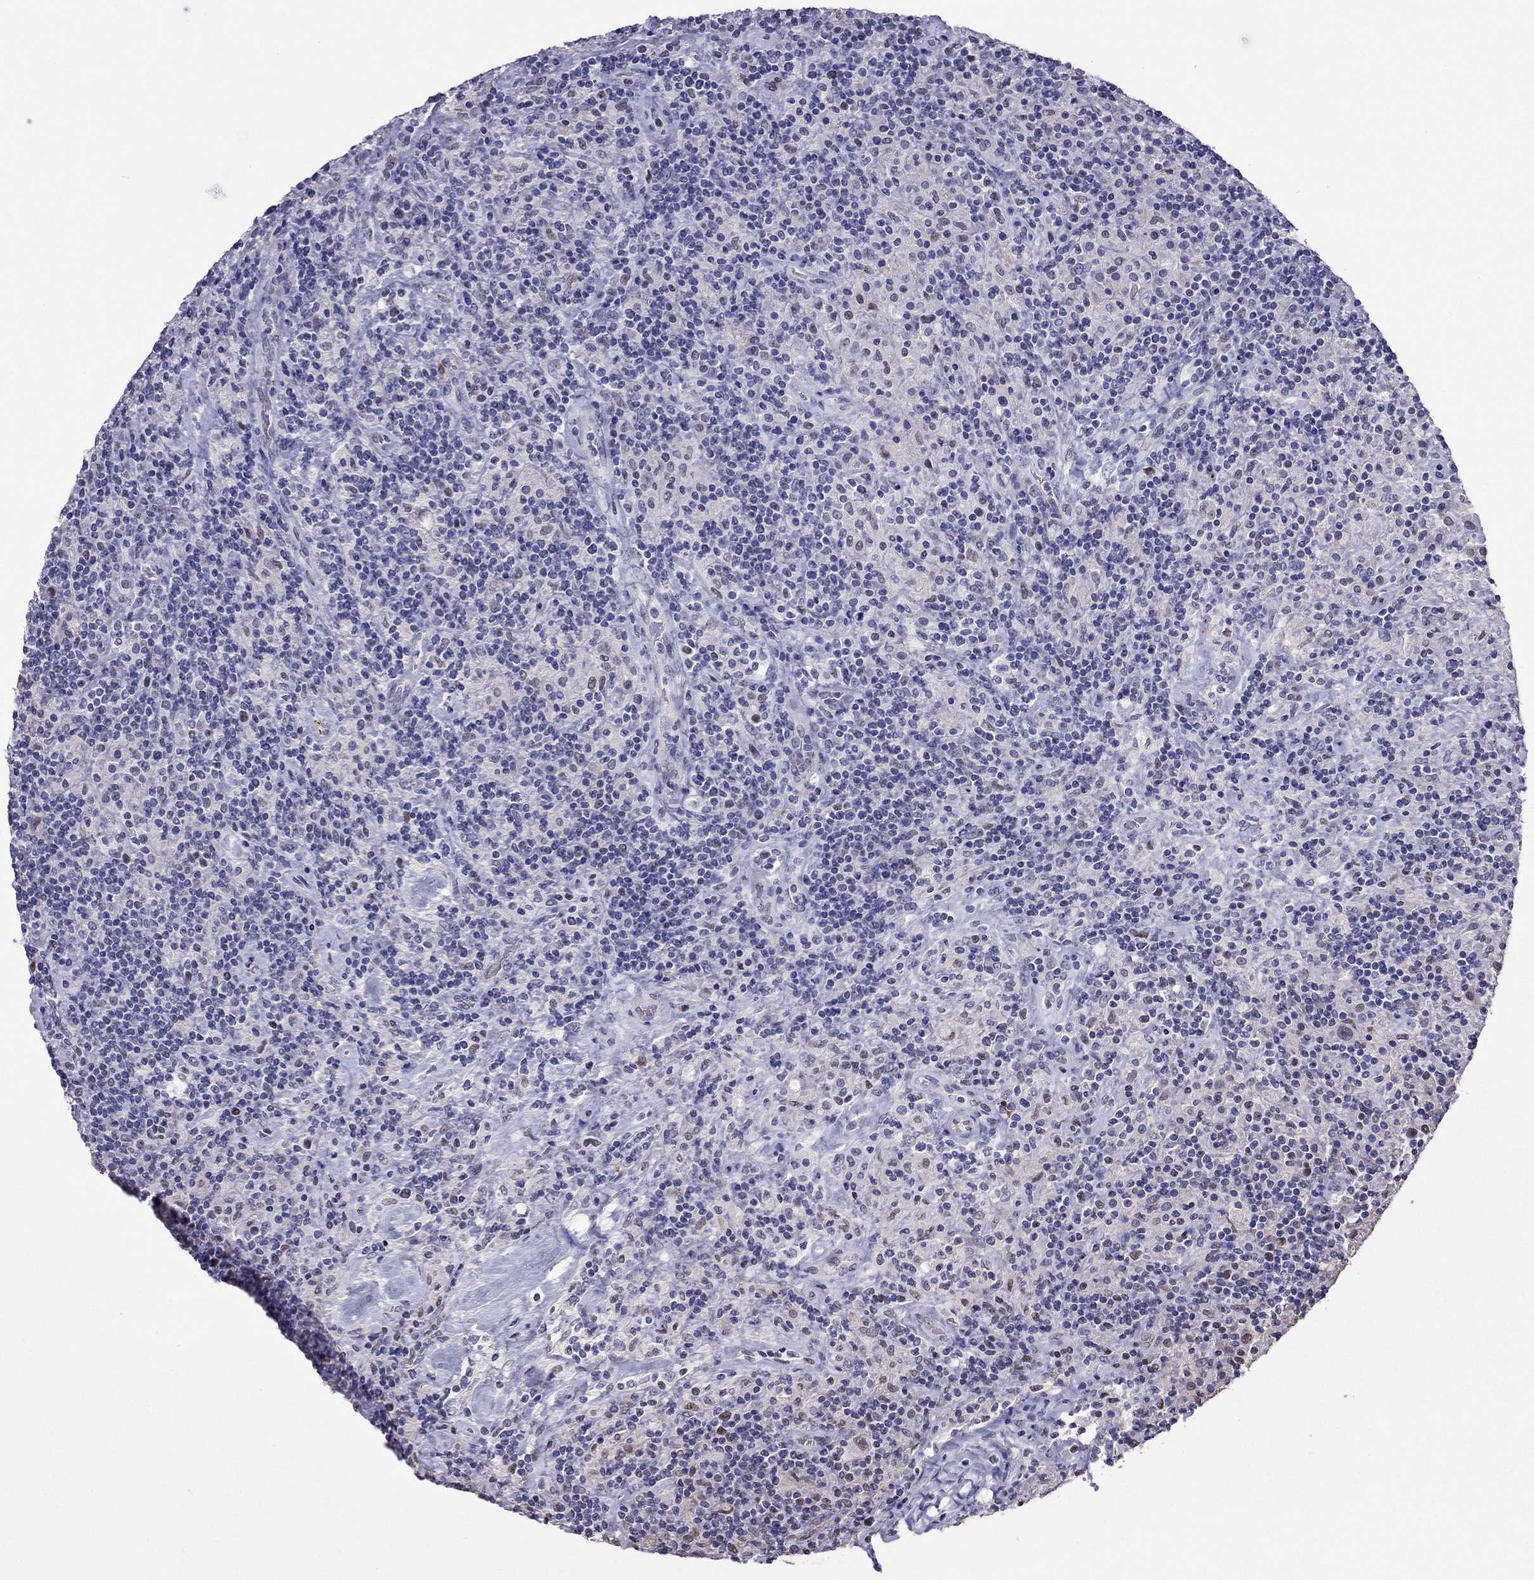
{"staining": {"intensity": "negative", "quantity": "none", "location": "none"}, "tissue": "lymphoma", "cell_type": "Tumor cells", "image_type": "cancer", "snomed": [{"axis": "morphology", "description": "Hodgkin's disease, NOS"}, {"axis": "topography", "description": "Lymph node"}], "caption": "Tumor cells show no significant positivity in Hodgkin's disease.", "gene": "PPM1G", "patient": {"sex": "male", "age": 70}}